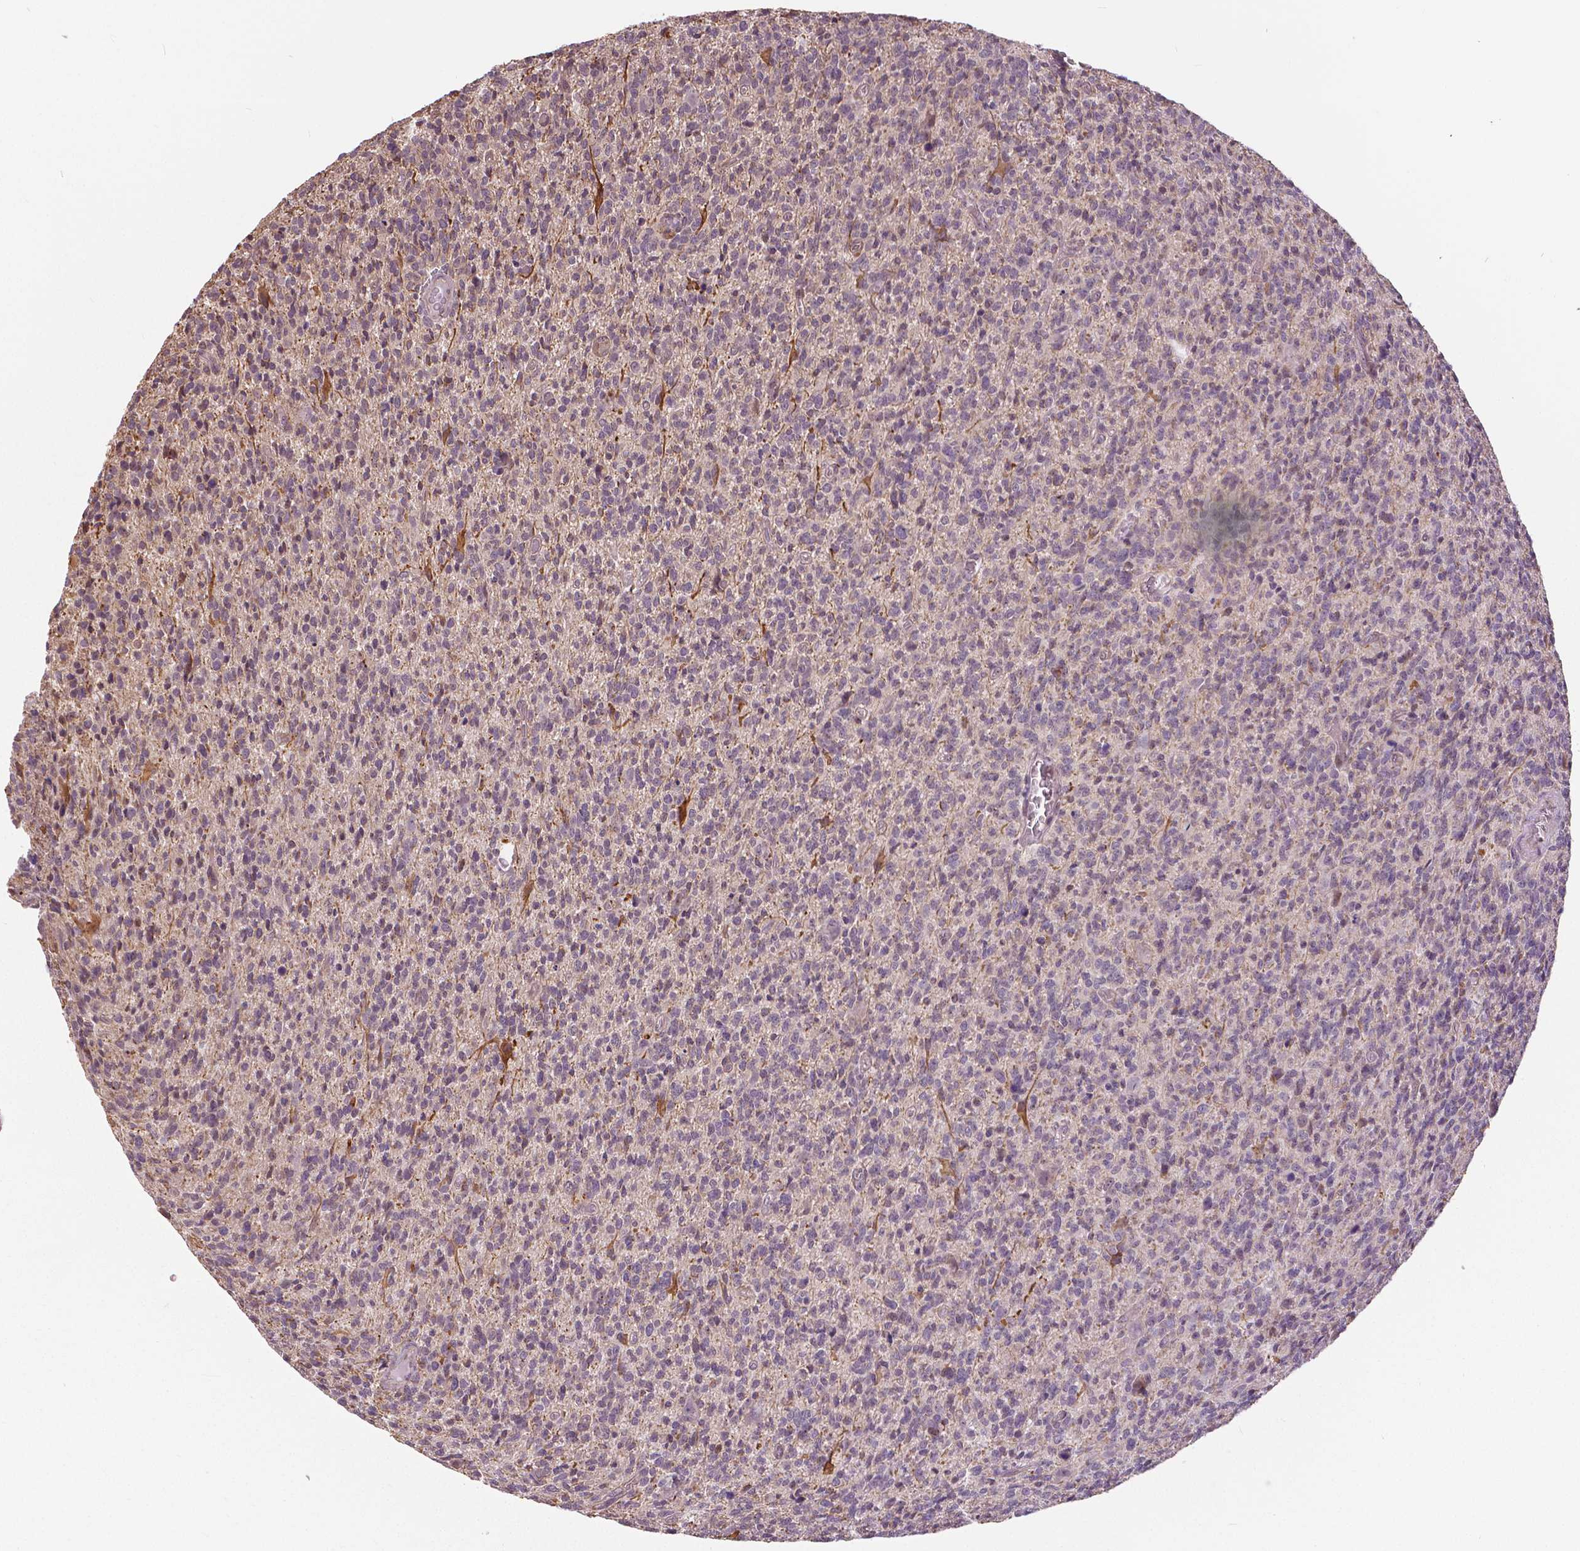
{"staining": {"intensity": "negative", "quantity": "none", "location": "none"}, "tissue": "glioma", "cell_type": "Tumor cells", "image_type": "cancer", "snomed": [{"axis": "morphology", "description": "Glioma, malignant, High grade"}, {"axis": "topography", "description": "Brain"}], "caption": "Immunohistochemistry (IHC) micrograph of malignant glioma (high-grade) stained for a protein (brown), which displays no positivity in tumor cells.", "gene": "ANXA13", "patient": {"sex": "male", "age": 76}}